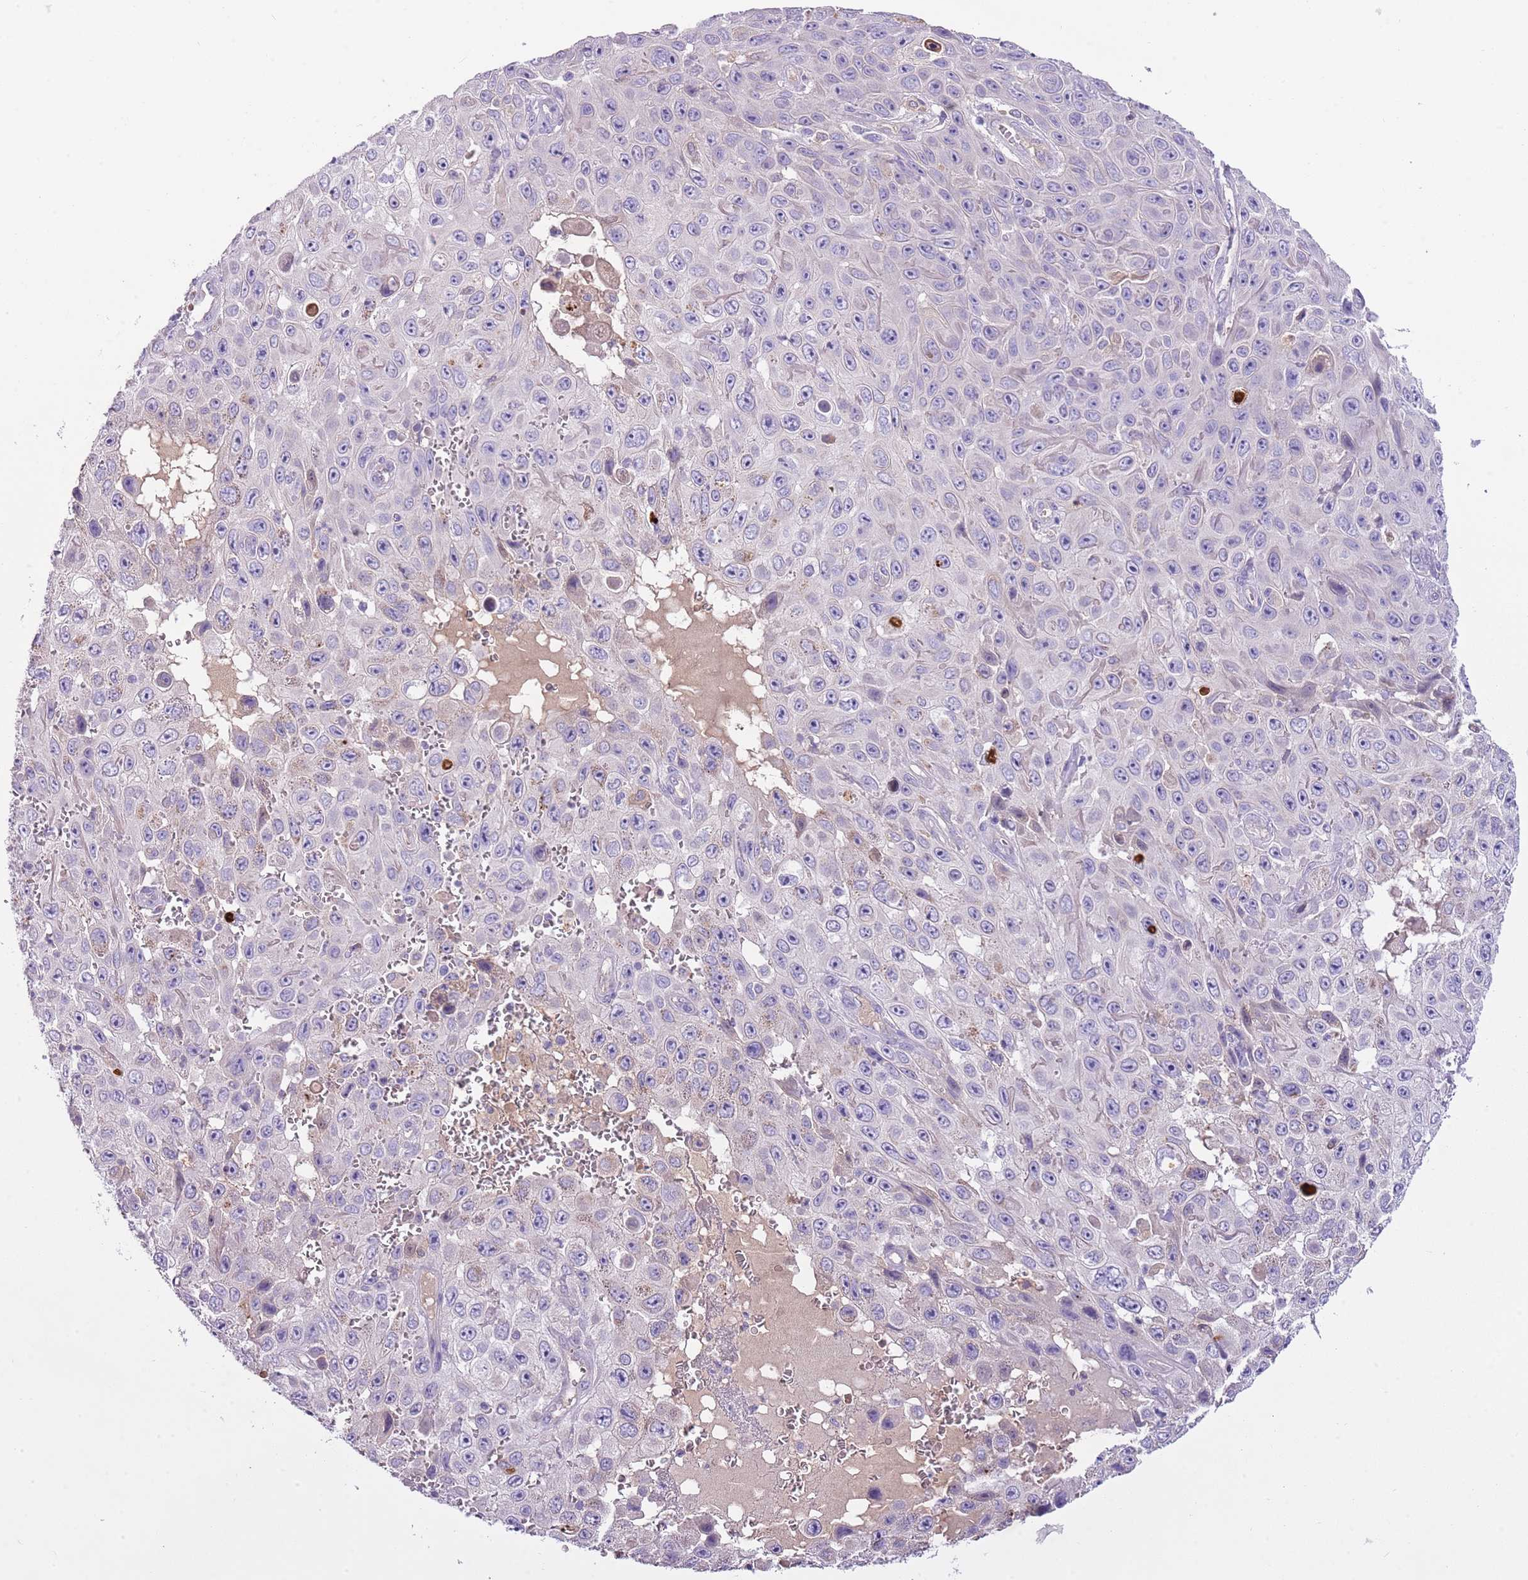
{"staining": {"intensity": "negative", "quantity": "none", "location": "none"}, "tissue": "skin cancer", "cell_type": "Tumor cells", "image_type": "cancer", "snomed": [{"axis": "morphology", "description": "Squamous cell carcinoma, NOS"}, {"axis": "topography", "description": "Skin"}], "caption": "Immunohistochemistry histopathology image of human squamous cell carcinoma (skin) stained for a protein (brown), which reveals no staining in tumor cells. Nuclei are stained in blue.", "gene": "HES3", "patient": {"sex": "male", "age": 82}}